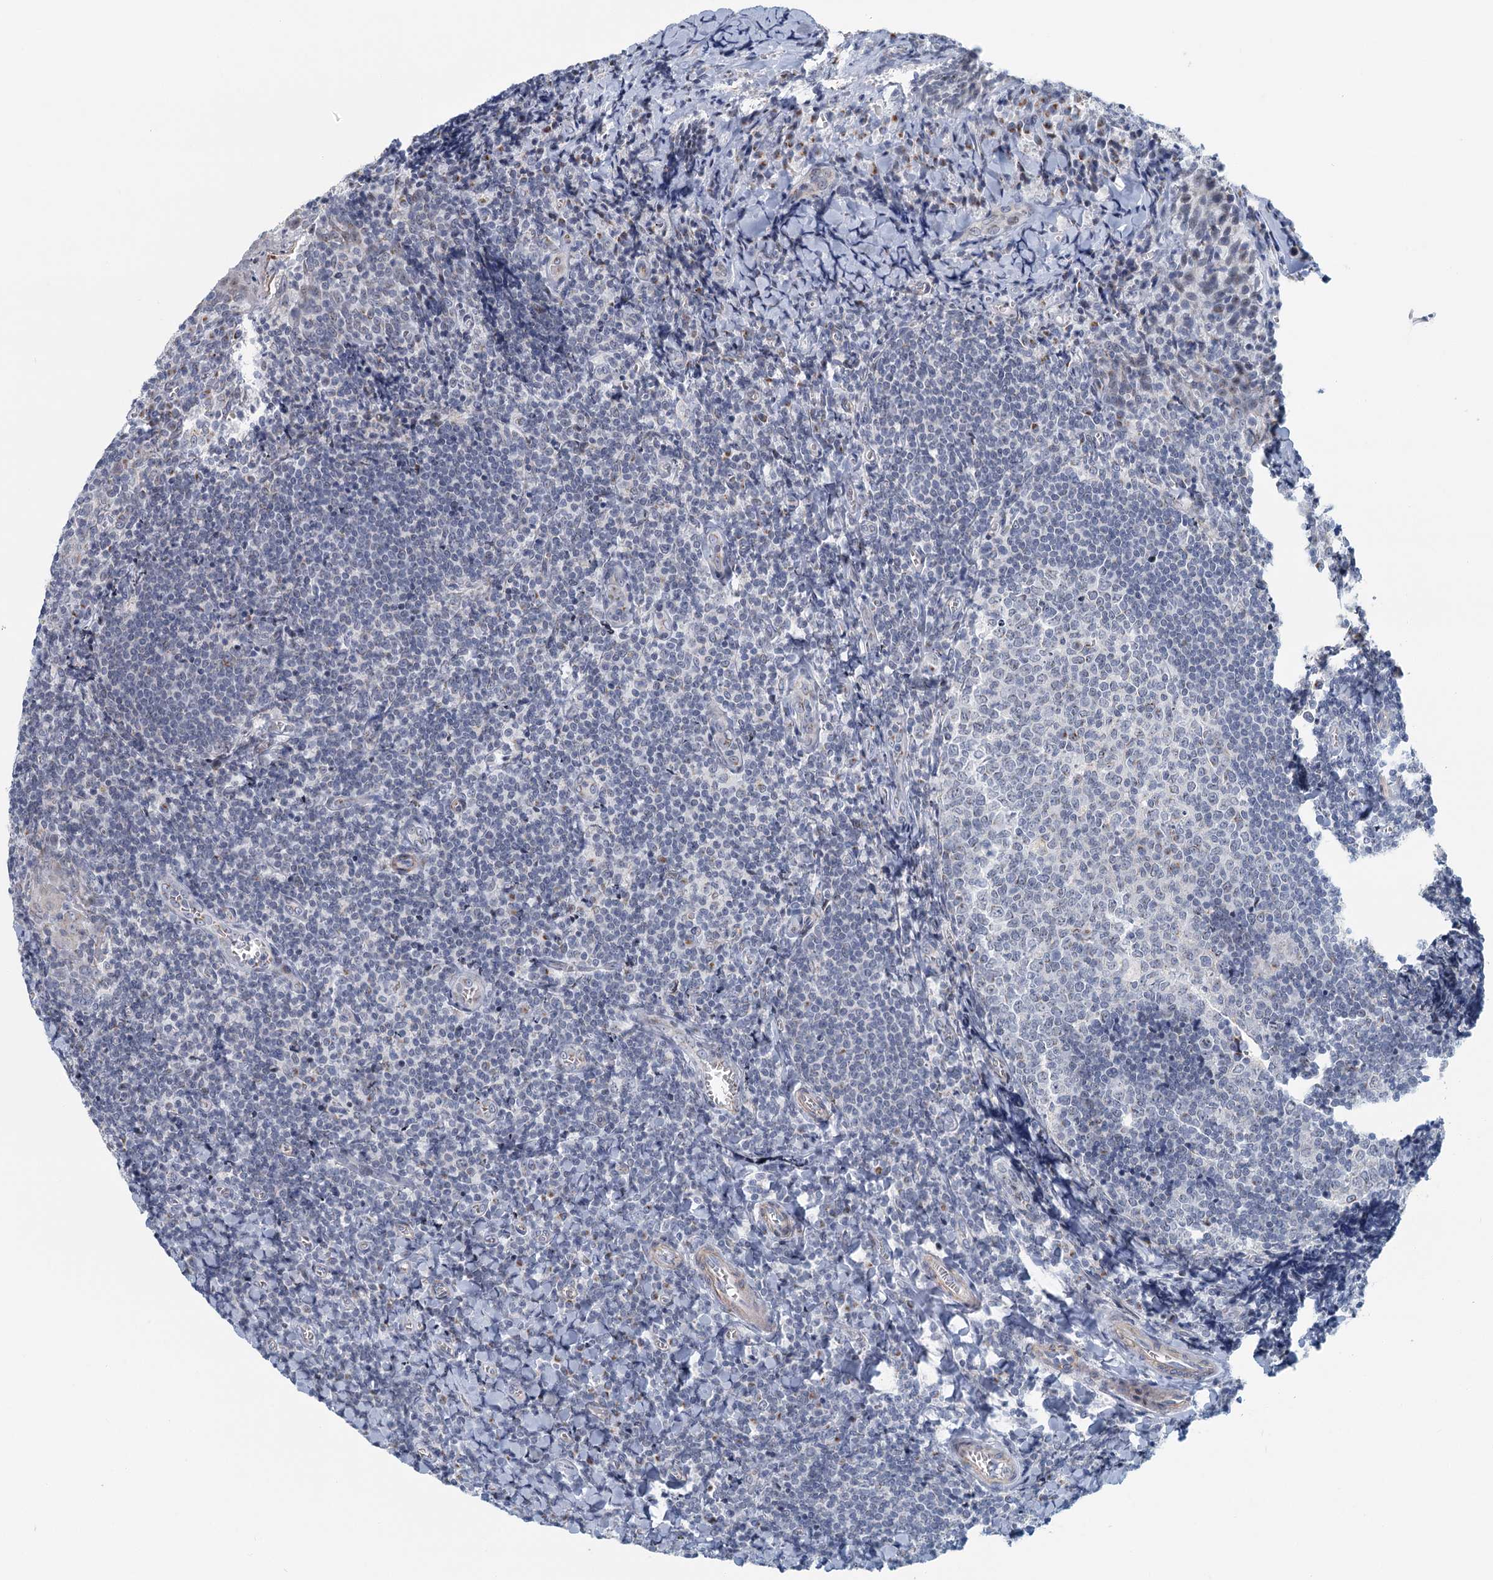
{"staining": {"intensity": "negative", "quantity": "none", "location": "none"}, "tissue": "tonsil", "cell_type": "Germinal center cells", "image_type": "normal", "snomed": [{"axis": "morphology", "description": "Normal tissue, NOS"}, {"axis": "topography", "description": "Tonsil"}], "caption": "Tonsil stained for a protein using immunohistochemistry demonstrates no expression germinal center cells.", "gene": "ZNF527", "patient": {"sex": "male", "age": 27}}